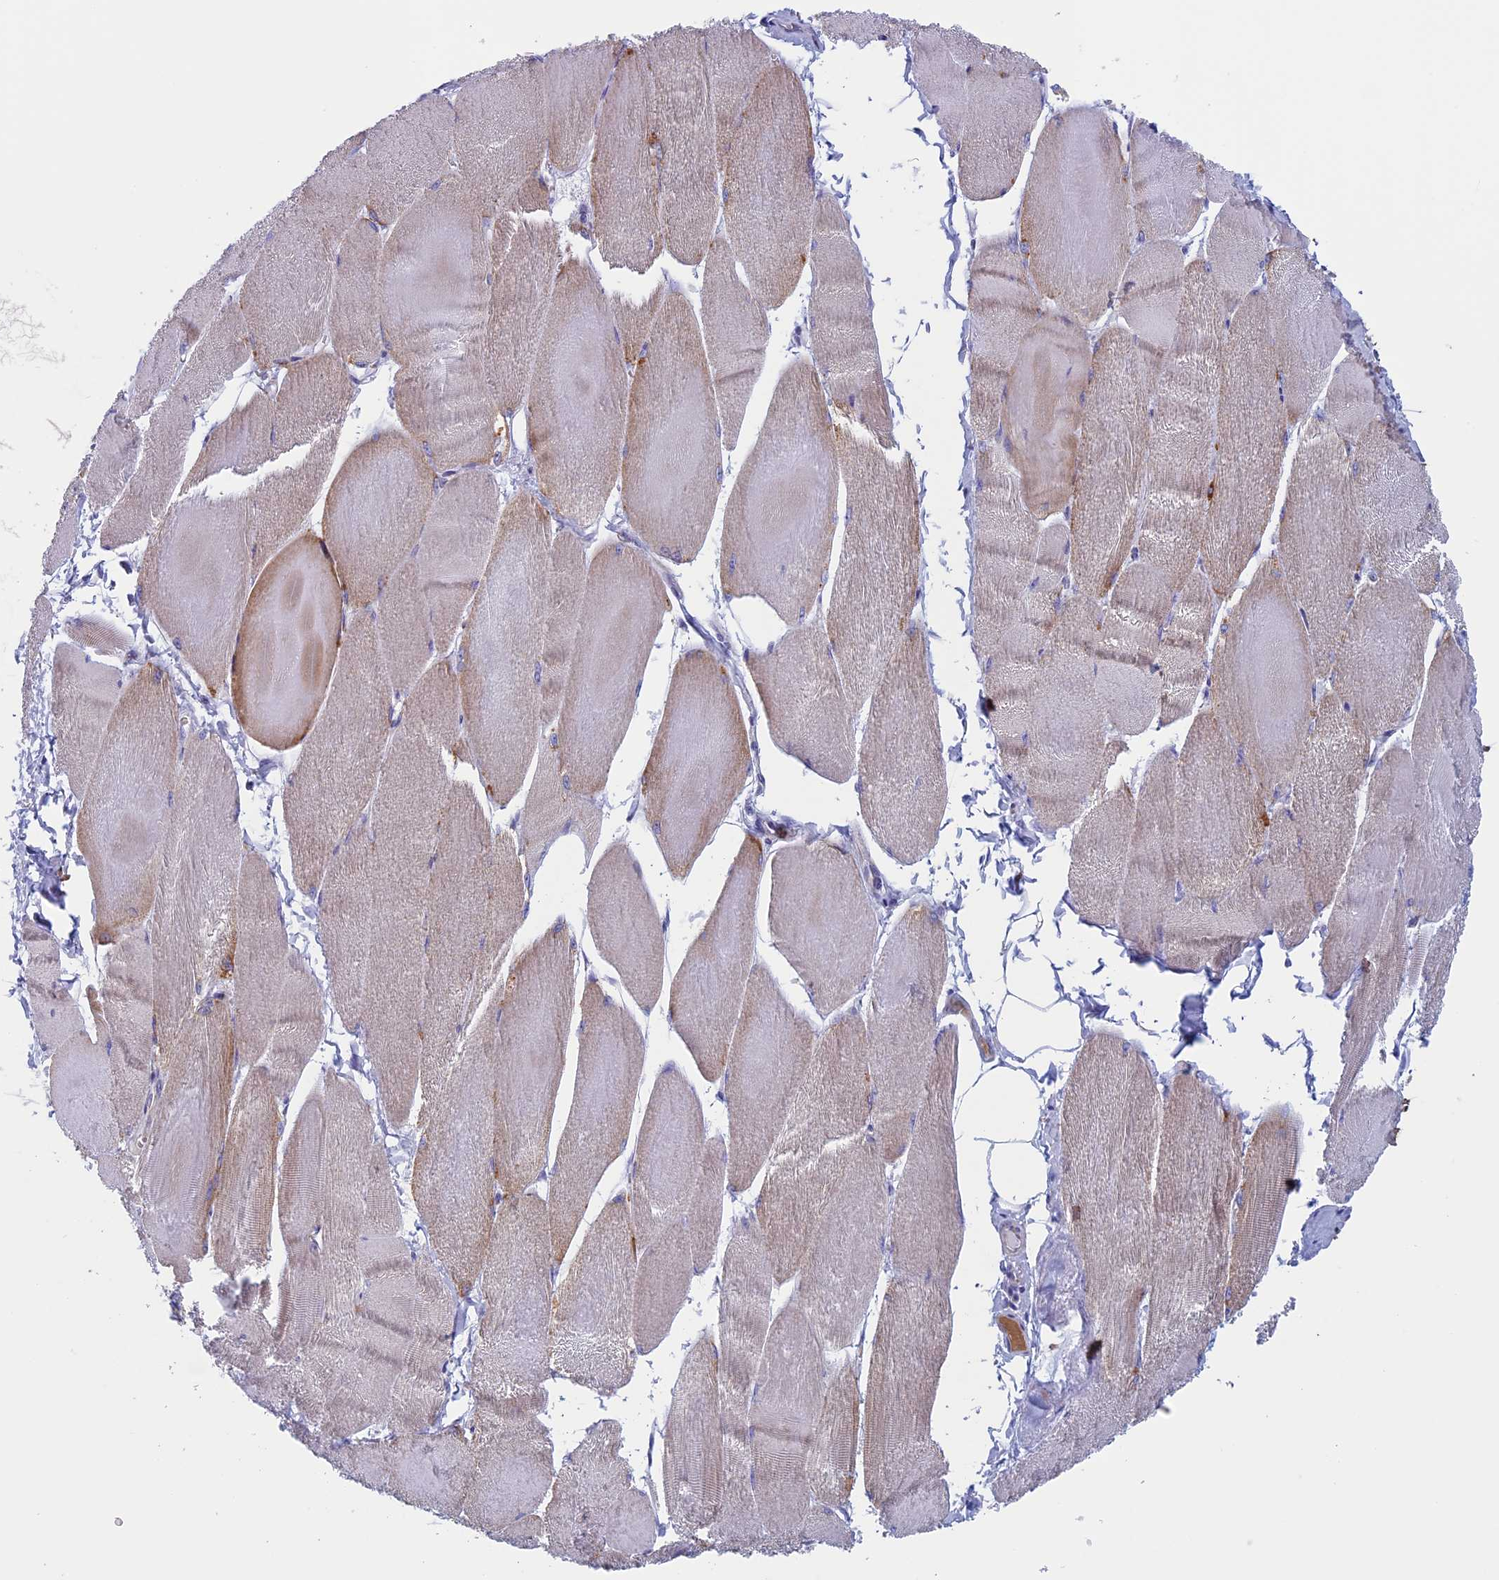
{"staining": {"intensity": "weak", "quantity": "25%-75%", "location": "cytoplasmic/membranous"}, "tissue": "skeletal muscle", "cell_type": "Myocytes", "image_type": "normal", "snomed": [{"axis": "morphology", "description": "Normal tissue, NOS"}, {"axis": "morphology", "description": "Basal cell carcinoma"}, {"axis": "topography", "description": "Skeletal muscle"}], "caption": "Brown immunohistochemical staining in benign skeletal muscle shows weak cytoplasmic/membranous positivity in about 25%-75% of myocytes. (Stains: DAB (3,3'-diaminobenzidine) in brown, nuclei in blue, Microscopy: brightfield microscopy at high magnification).", "gene": "NDUFB9", "patient": {"sex": "female", "age": 64}}